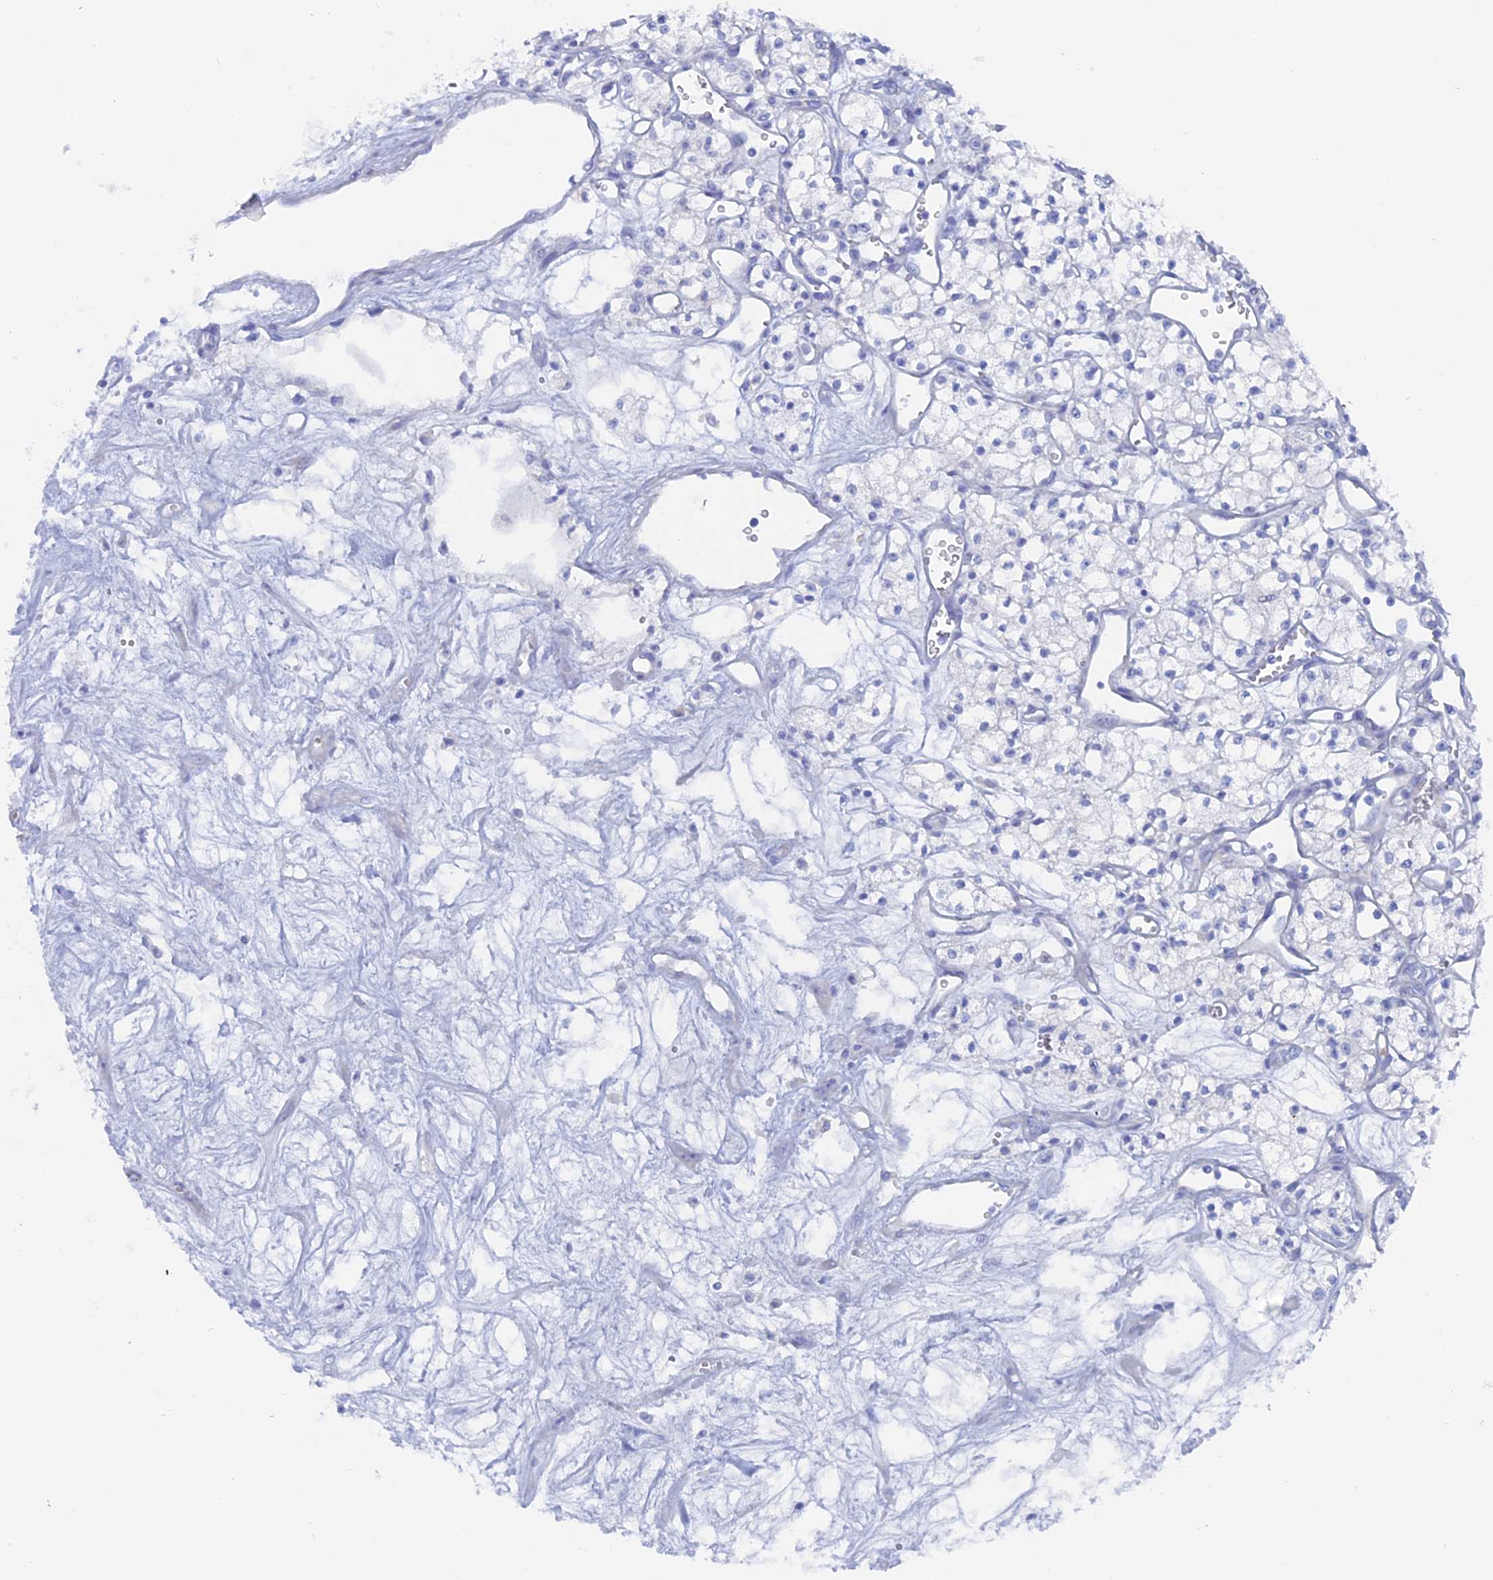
{"staining": {"intensity": "negative", "quantity": "none", "location": "none"}, "tissue": "renal cancer", "cell_type": "Tumor cells", "image_type": "cancer", "snomed": [{"axis": "morphology", "description": "Adenocarcinoma, NOS"}, {"axis": "topography", "description": "Kidney"}], "caption": "This is a micrograph of immunohistochemistry staining of renal cancer, which shows no staining in tumor cells.", "gene": "DACT3", "patient": {"sex": "male", "age": 59}}